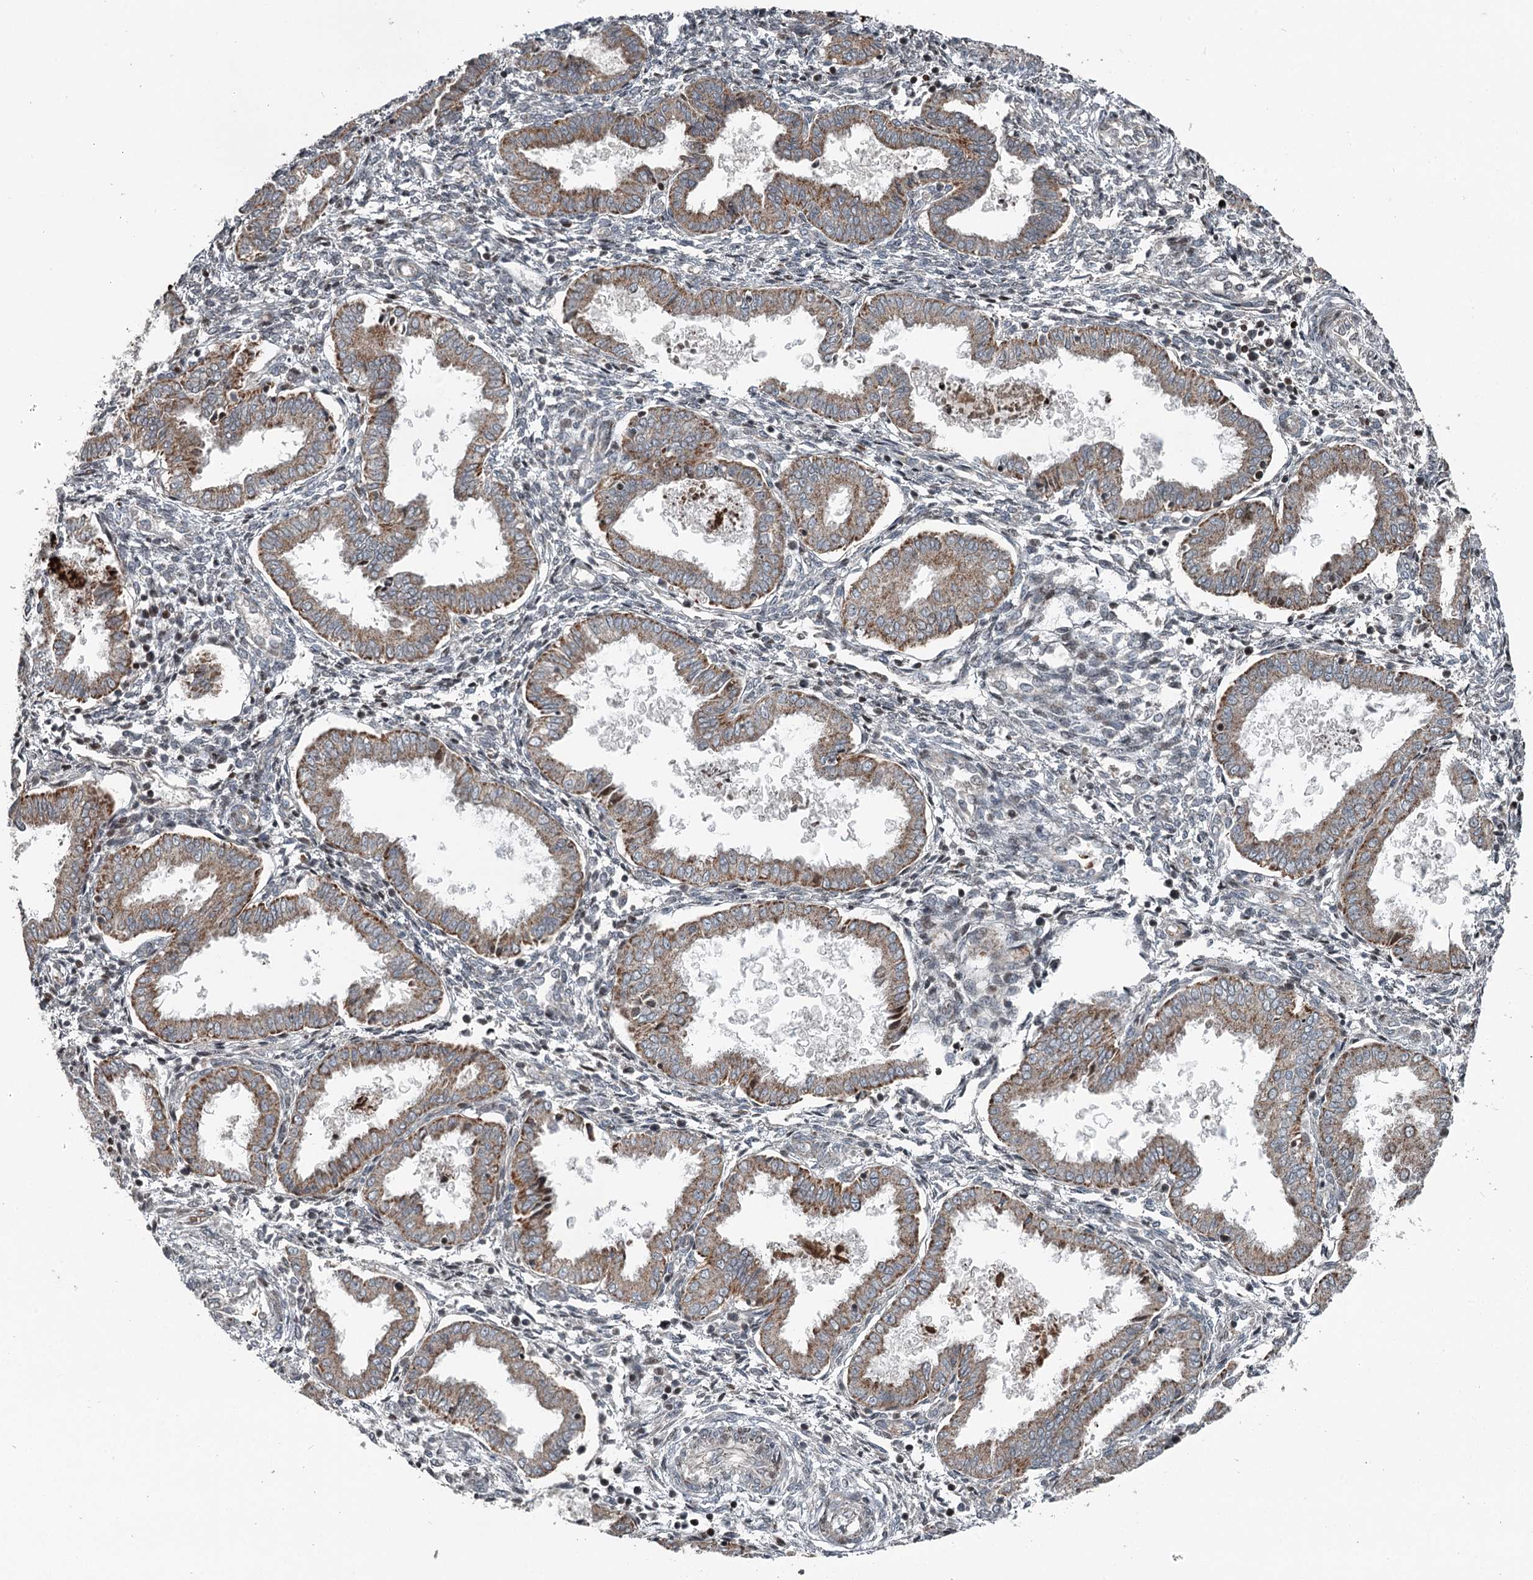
{"staining": {"intensity": "weak", "quantity": "<25%", "location": "cytoplasmic/membranous"}, "tissue": "endometrium", "cell_type": "Cells in endometrial stroma", "image_type": "normal", "snomed": [{"axis": "morphology", "description": "Normal tissue, NOS"}, {"axis": "topography", "description": "Endometrium"}], "caption": "Photomicrograph shows no significant protein staining in cells in endometrial stroma of normal endometrium.", "gene": "RASSF8", "patient": {"sex": "female", "age": 33}}